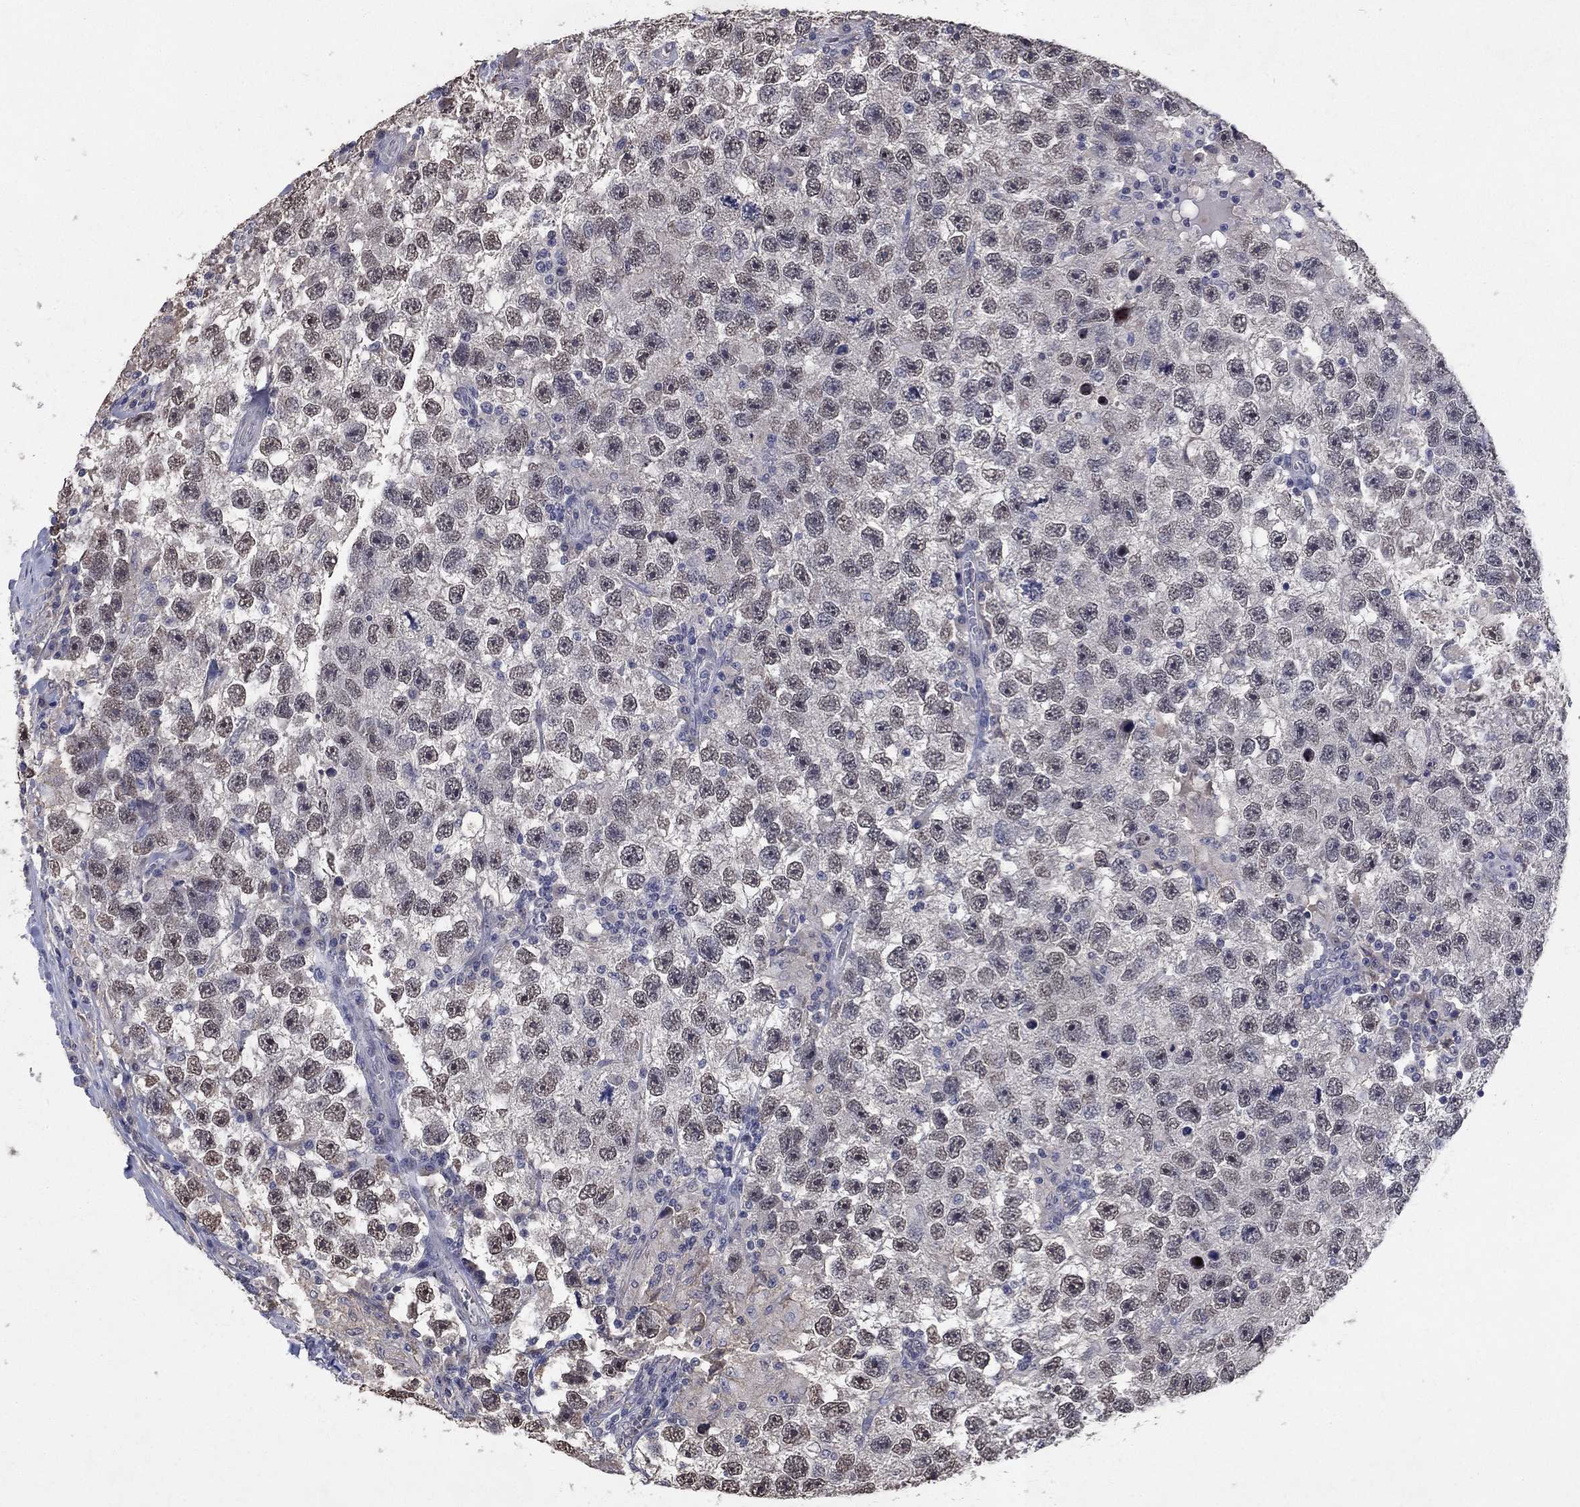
{"staining": {"intensity": "negative", "quantity": "none", "location": "none"}, "tissue": "testis cancer", "cell_type": "Tumor cells", "image_type": "cancer", "snomed": [{"axis": "morphology", "description": "Seminoma, NOS"}, {"axis": "topography", "description": "Testis"}], "caption": "Tumor cells show no significant expression in testis cancer (seminoma). (DAB IHC with hematoxylin counter stain).", "gene": "CHST5", "patient": {"sex": "male", "age": 26}}